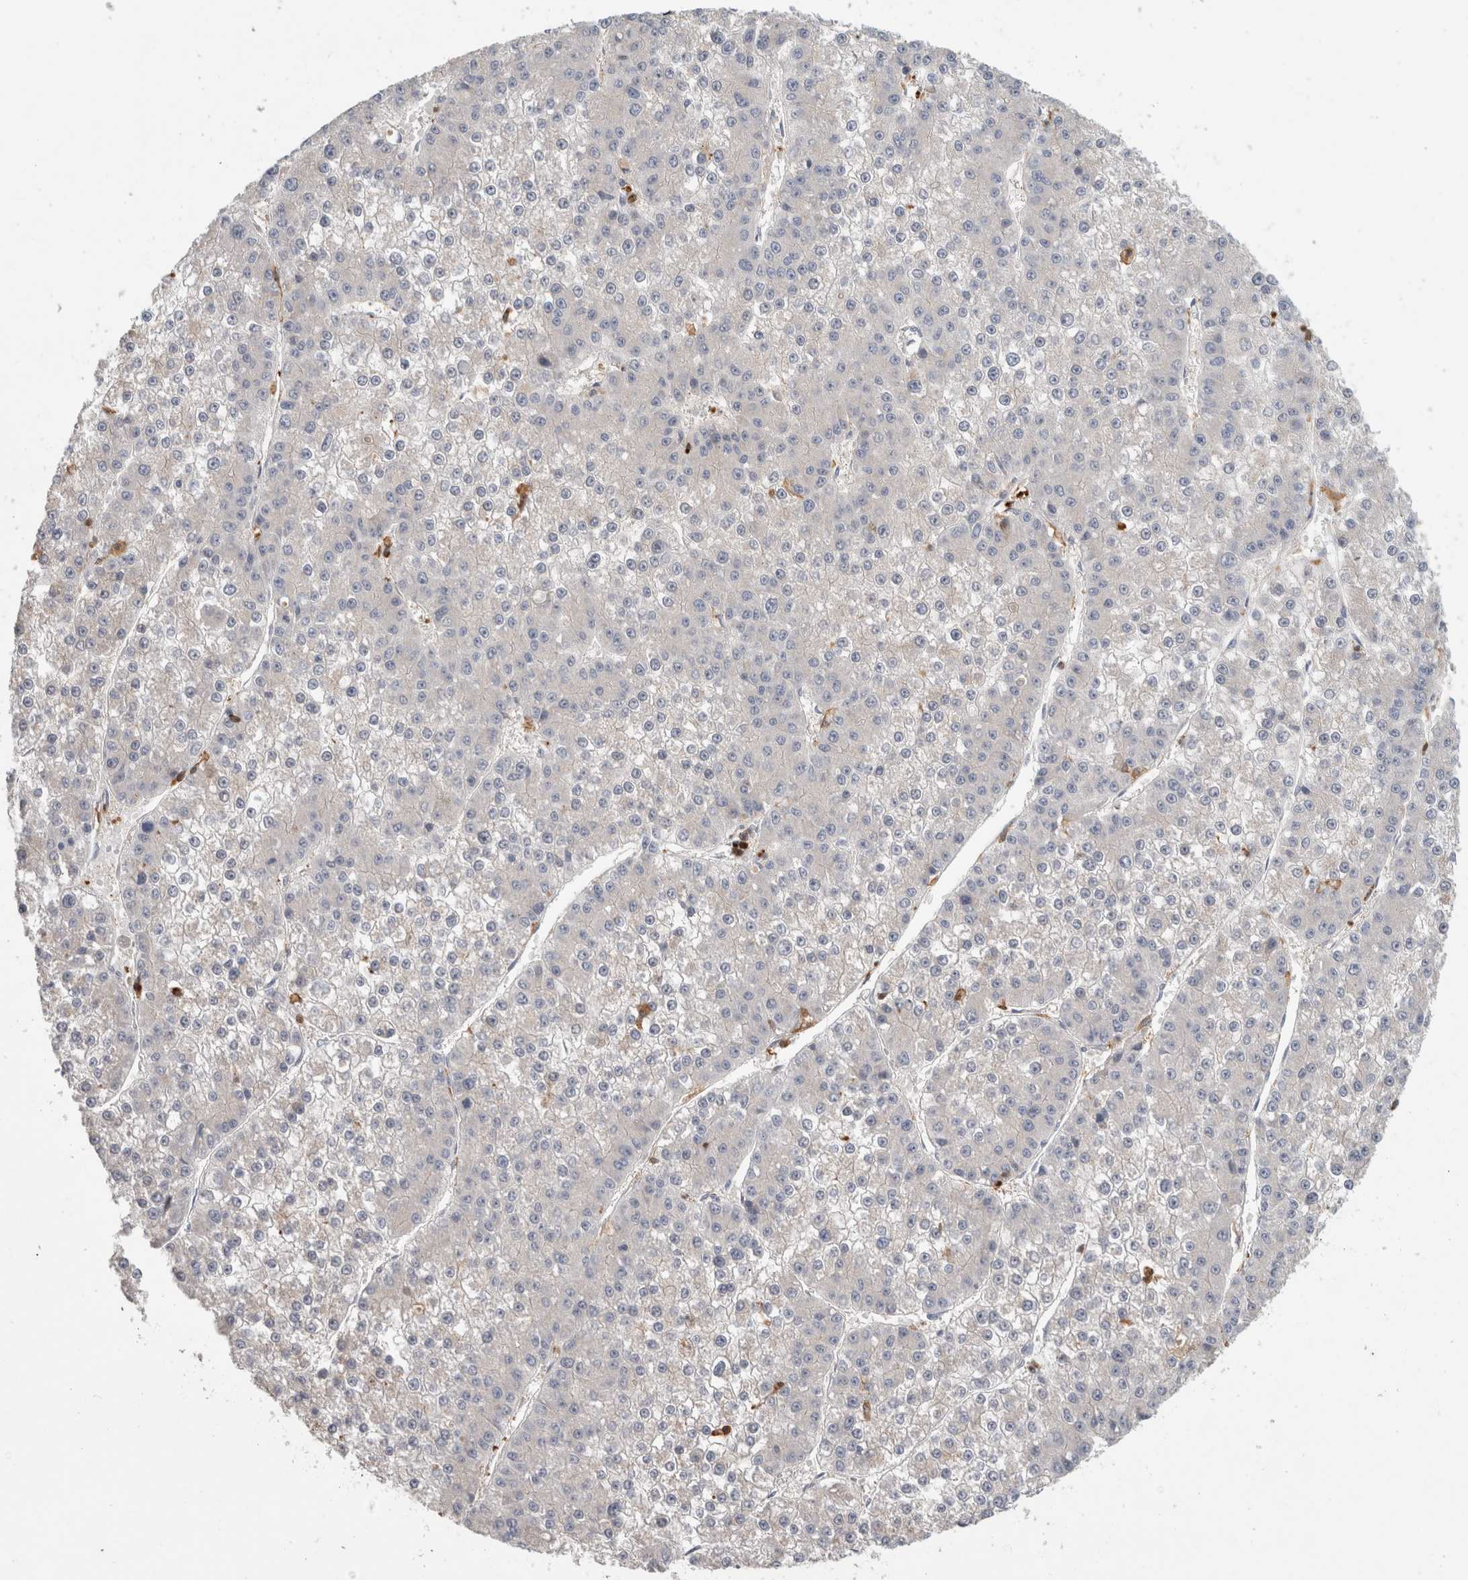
{"staining": {"intensity": "negative", "quantity": "none", "location": "none"}, "tissue": "liver cancer", "cell_type": "Tumor cells", "image_type": "cancer", "snomed": [{"axis": "morphology", "description": "Carcinoma, Hepatocellular, NOS"}, {"axis": "topography", "description": "Liver"}], "caption": "An image of human liver cancer (hepatocellular carcinoma) is negative for staining in tumor cells. Nuclei are stained in blue.", "gene": "GFRA2", "patient": {"sex": "female", "age": 73}}